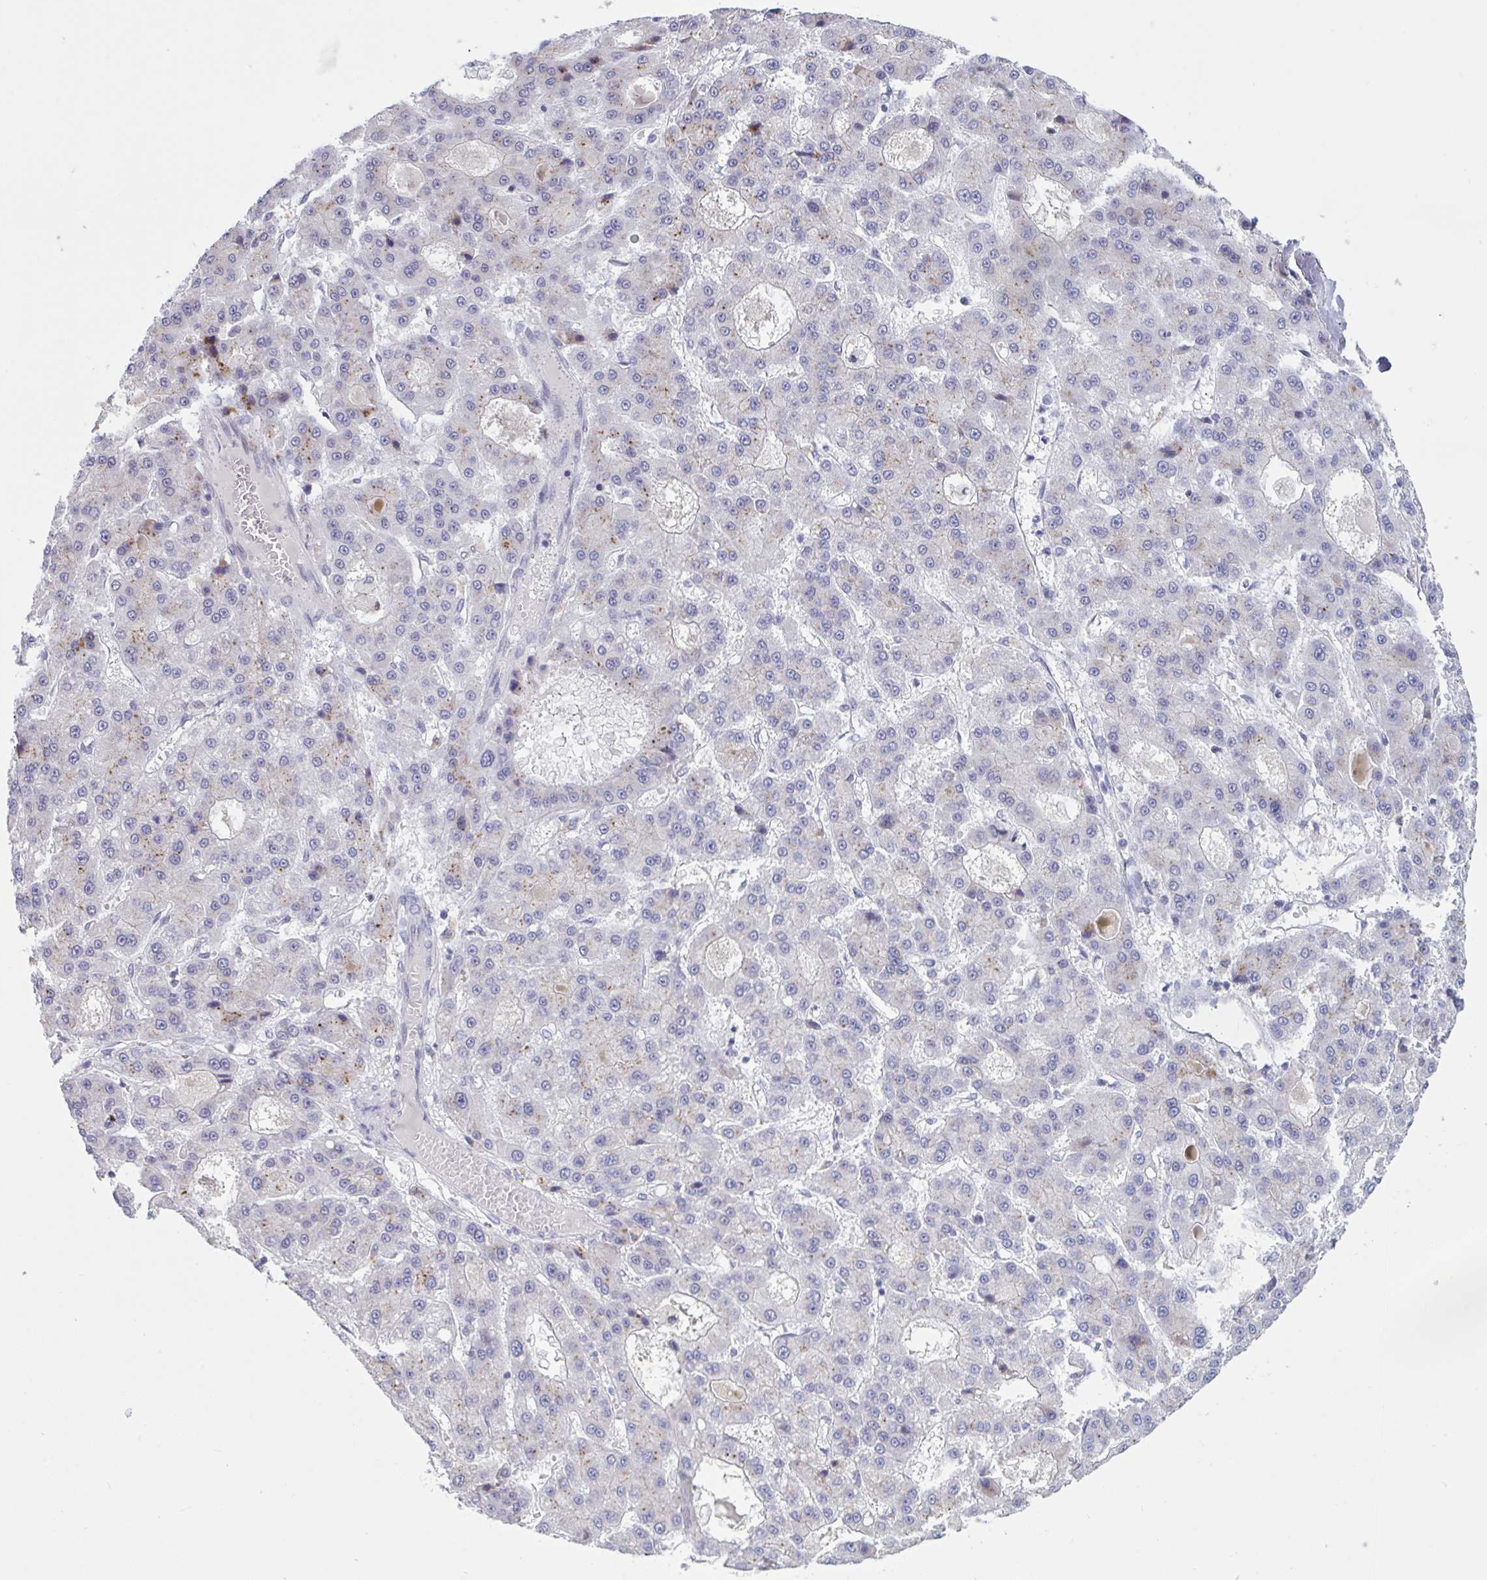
{"staining": {"intensity": "negative", "quantity": "none", "location": "none"}, "tissue": "liver cancer", "cell_type": "Tumor cells", "image_type": "cancer", "snomed": [{"axis": "morphology", "description": "Carcinoma, Hepatocellular, NOS"}, {"axis": "topography", "description": "Liver"}], "caption": "An image of hepatocellular carcinoma (liver) stained for a protein demonstrates no brown staining in tumor cells.", "gene": "TCEAL8", "patient": {"sex": "male", "age": 70}}